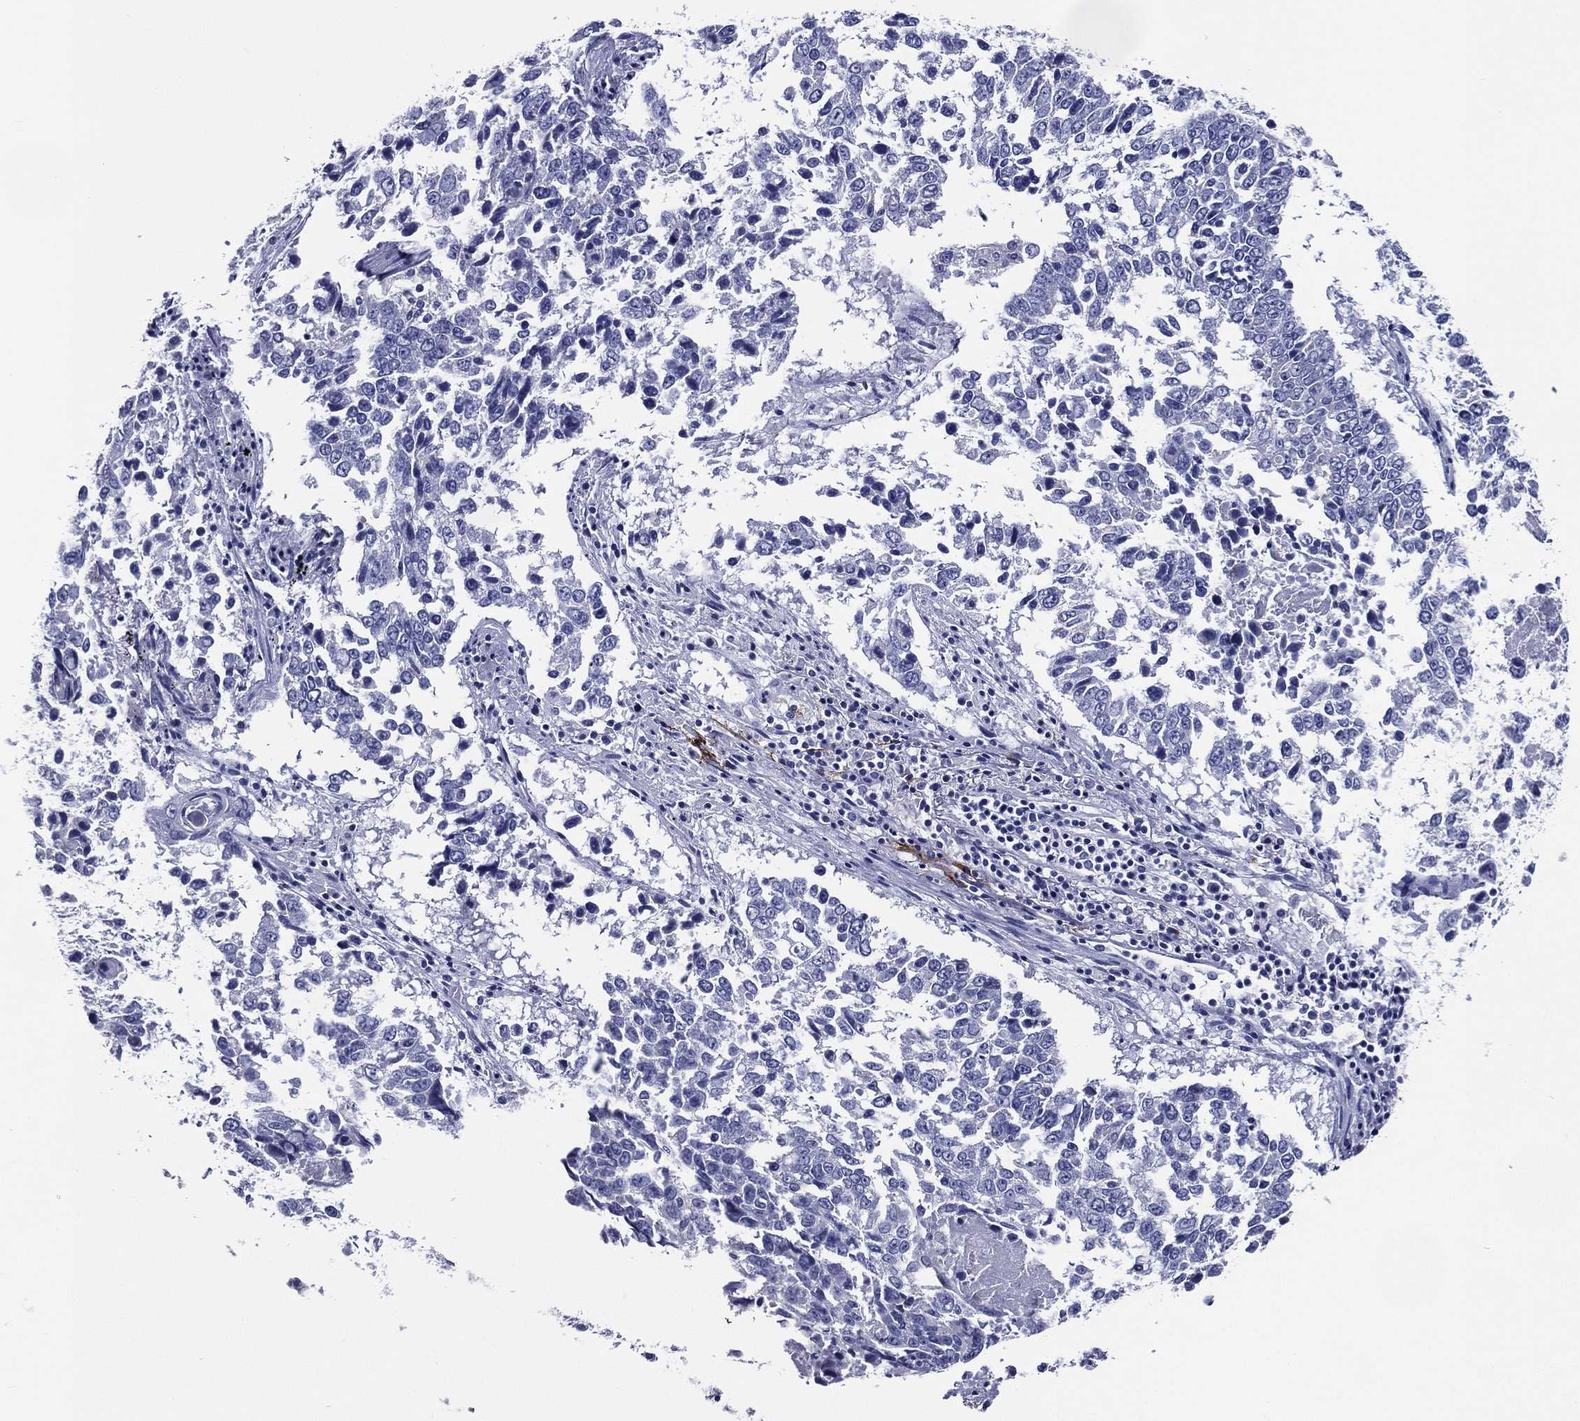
{"staining": {"intensity": "negative", "quantity": "none", "location": "none"}, "tissue": "lung cancer", "cell_type": "Tumor cells", "image_type": "cancer", "snomed": [{"axis": "morphology", "description": "Squamous cell carcinoma, NOS"}, {"axis": "topography", "description": "Lung"}], "caption": "This is an IHC histopathology image of lung cancer. There is no expression in tumor cells.", "gene": "ACE2", "patient": {"sex": "male", "age": 82}}